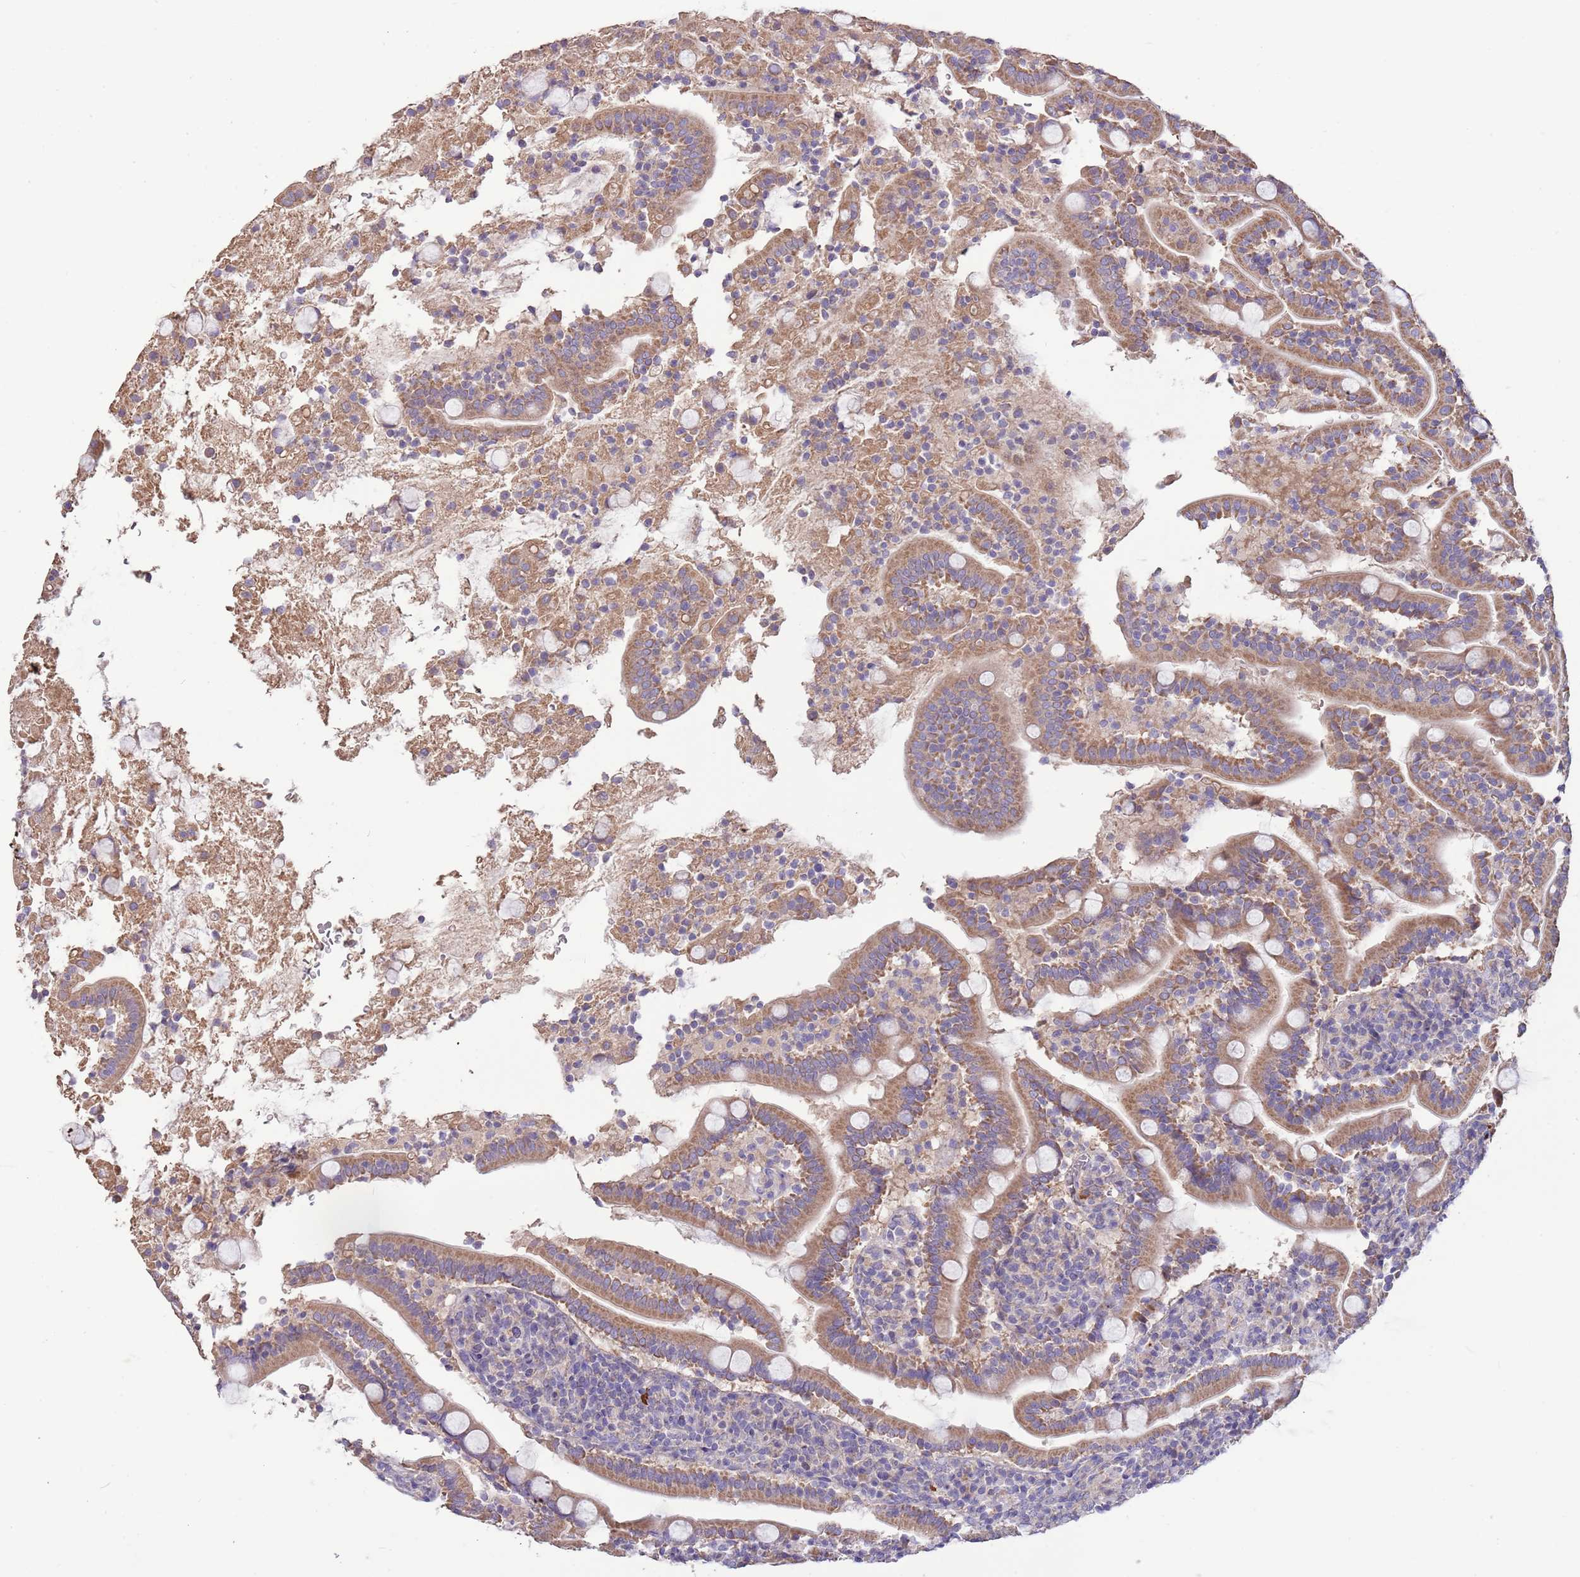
{"staining": {"intensity": "moderate", "quantity": ">75%", "location": "cytoplasmic/membranous"}, "tissue": "duodenum", "cell_type": "Glandular cells", "image_type": "normal", "snomed": [{"axis": "morphology", "description": "Normal tissue, NOS"}, {"axis": "topography", "description": "Duodenum"}], "caption": "This micrograph shows immunohistochemistry staining of unremarkable duodenum, with medium moderate cytoplasmic/membranous expression in approximately >75% of glandular cells.", "gene": "TRMO", "patient": {"sex": "male", "age": 35}}